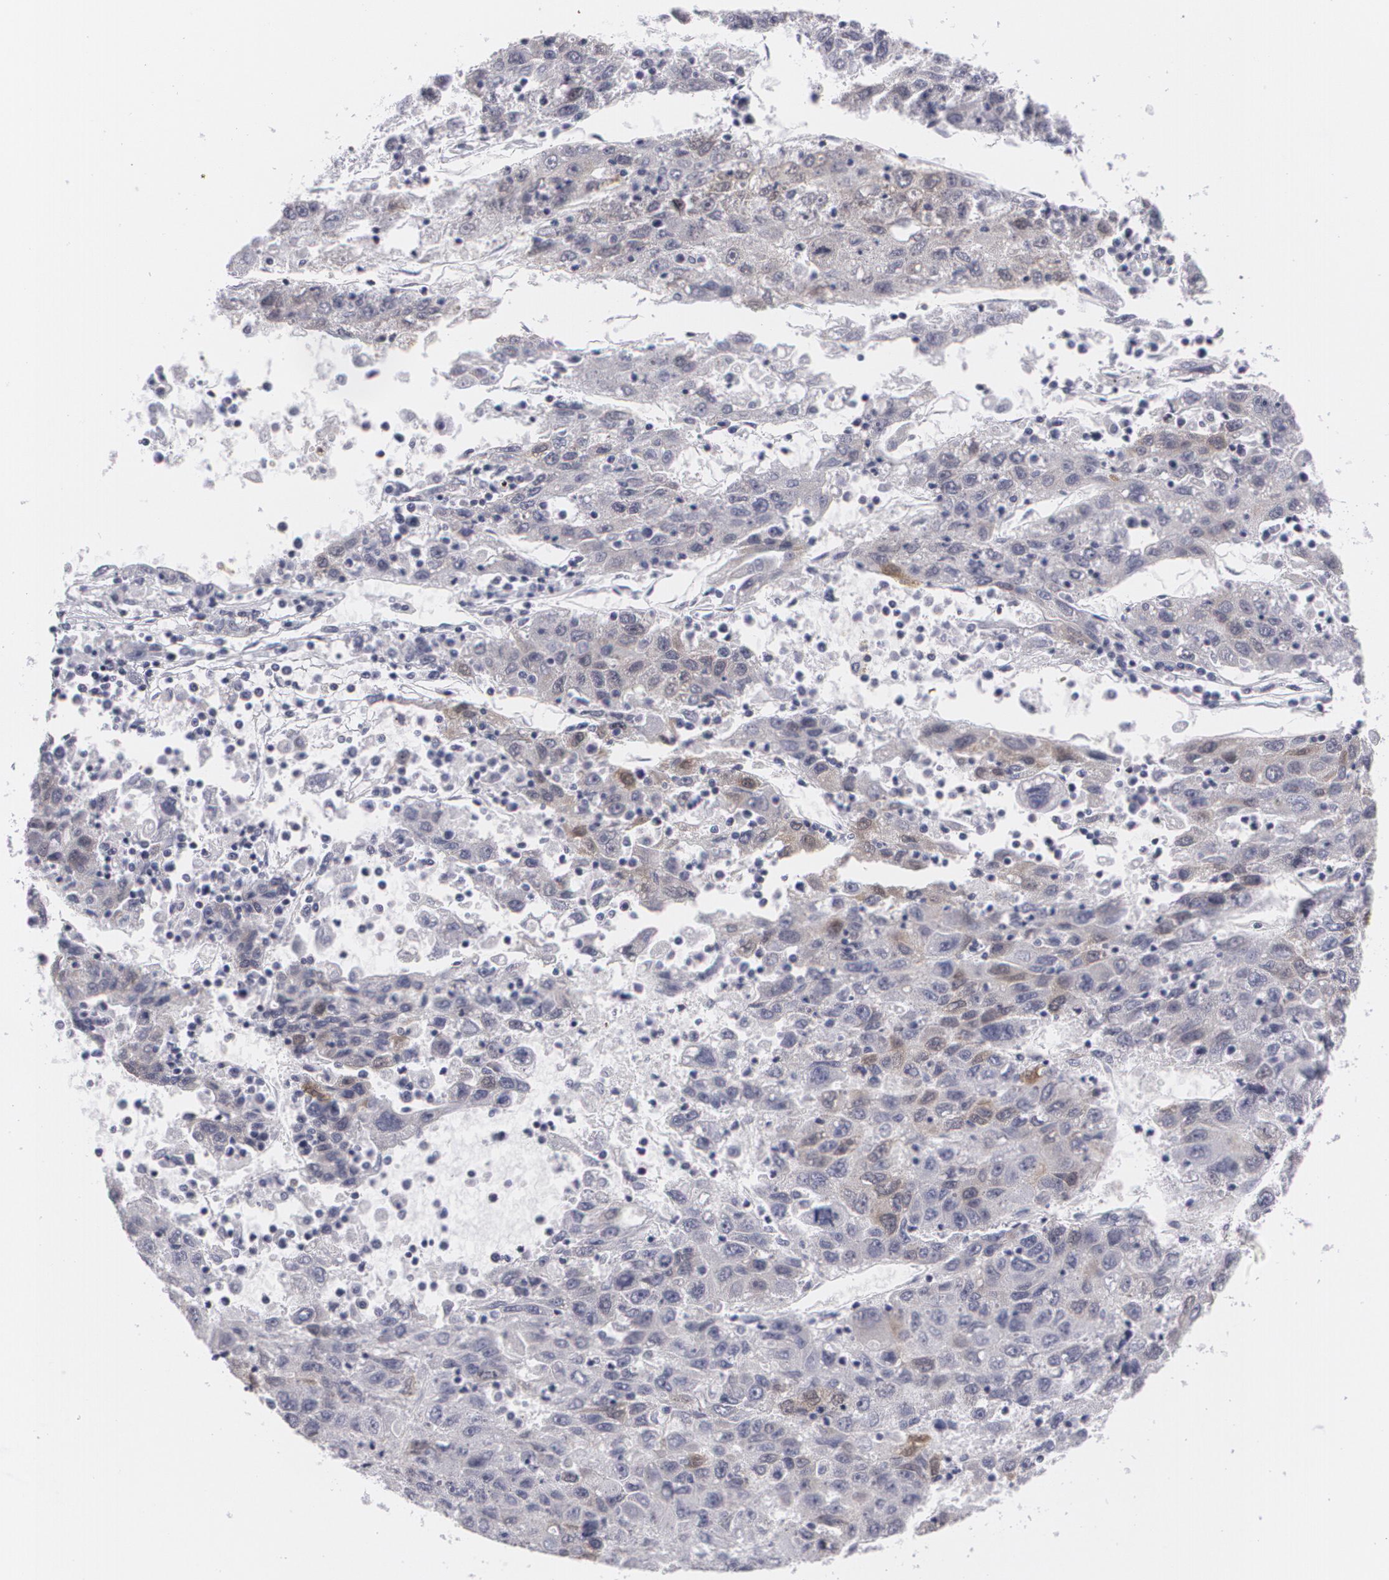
{"staining": {"intensity": "weak", "quantity": "<25%", "location": "cytoplasmic/membranous,nuclear"}, "tissue": "liver cancer", "cell_type": "Tumor cells", "image_type": "cancer", "snomed": [{"axis": "morphology", "description": "Carcinoma, Hepatocellular, NOS"}, {"axis": "topography", "description": "Liver"}], "caption": "An immunohistochemistry photomicrograph of liver hepatocellular carcinoma is shown. There is no staining in tumor cells of liver hepatocellular carcinoma.", "gene": "MBNL3", "patient": {"sex": "male", "age": 49}}